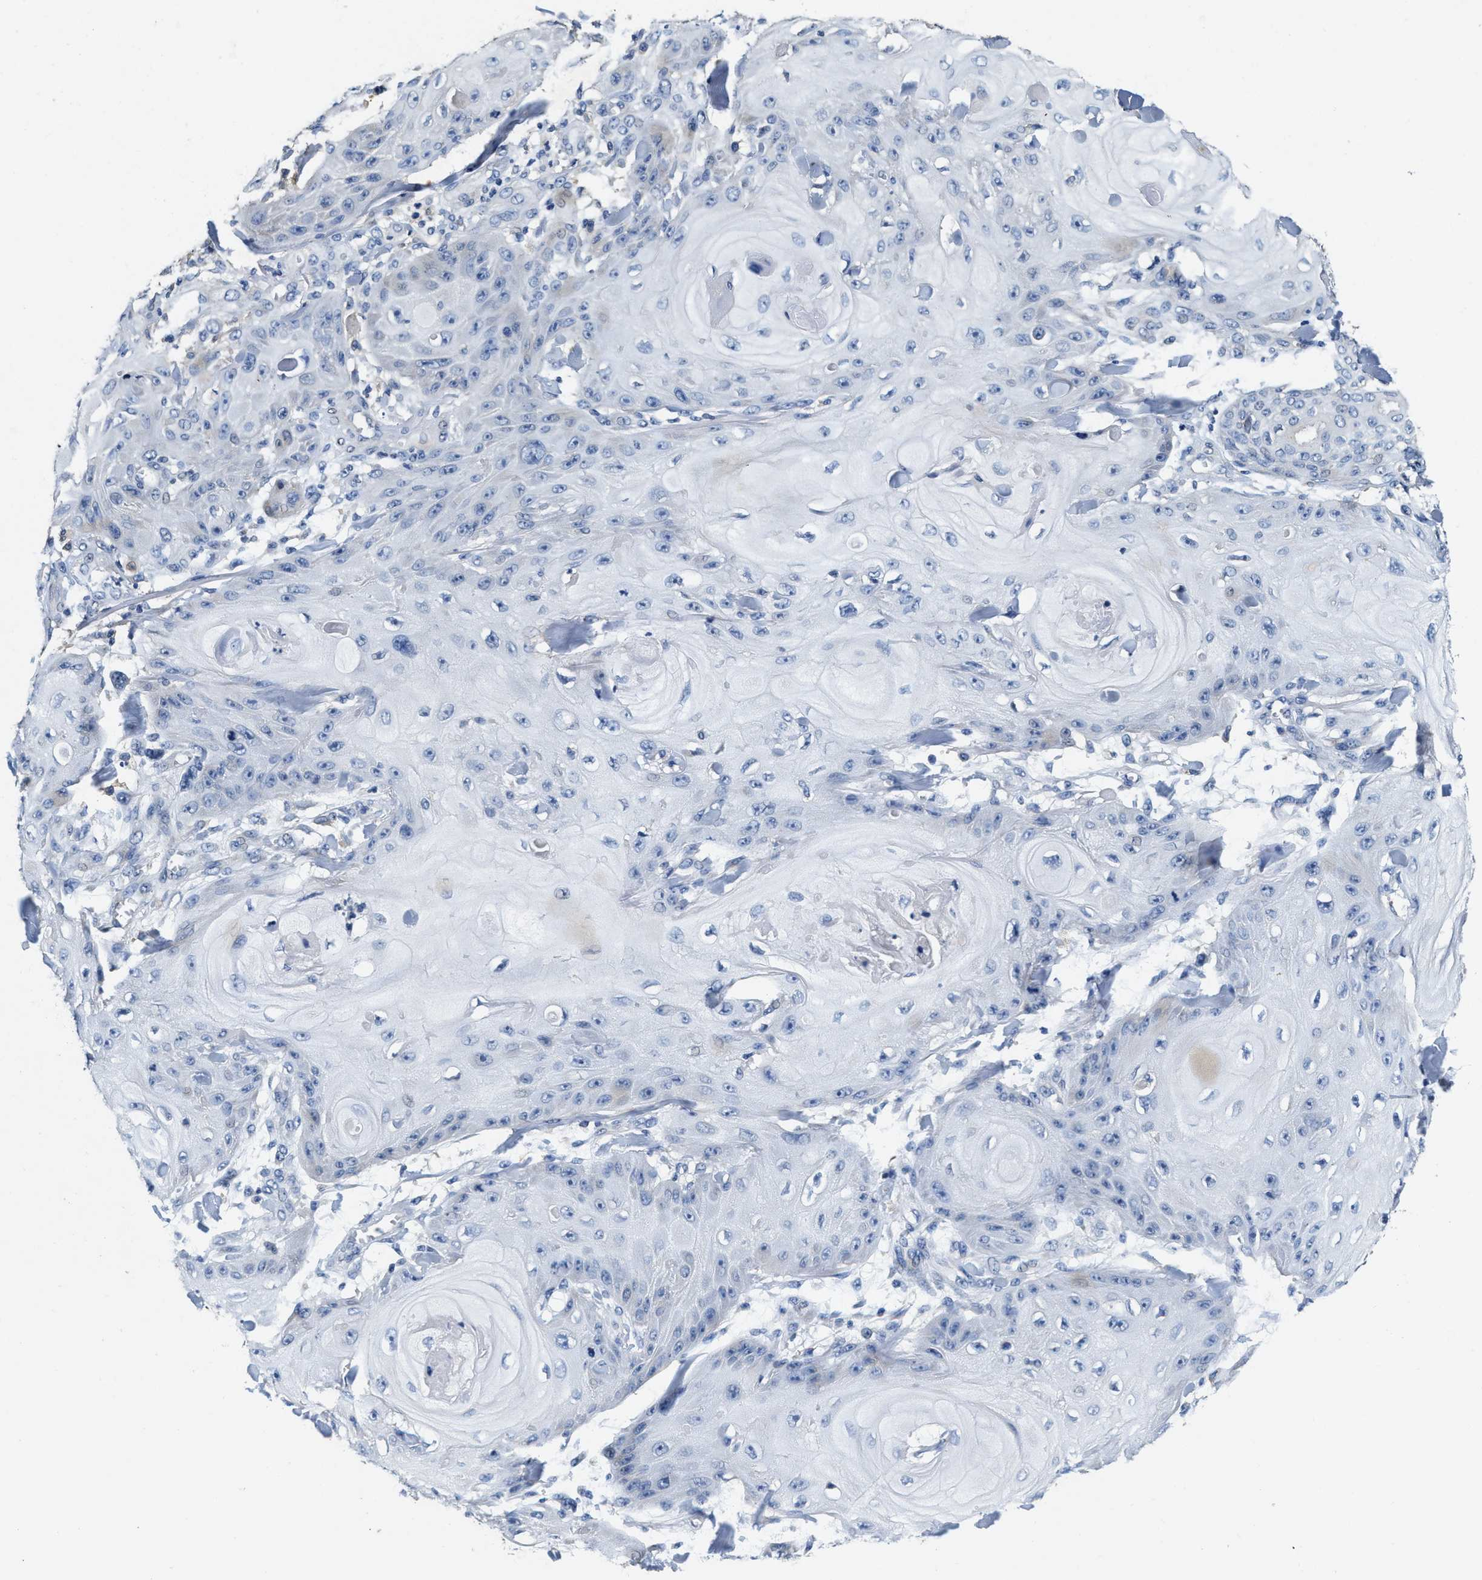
{"staining": {"intensity": "negative", "quantity": "none", "location": "none"}, "tissue": "skin cancer", "cell_type": "Tumor cells", "image_type": "cancer", "snomed": [{"axis": "morphology", "description": "Squamous cell carcinoma, NOS"}, {"axis": "topography", "description": "Skin"}], "caption": "Micrograph shows no protein staining in tumor cells of skin squamous cell carcinoma tissue.", "gene": "ANKIB1", "patient": {"sex": "male", "age": 74}}